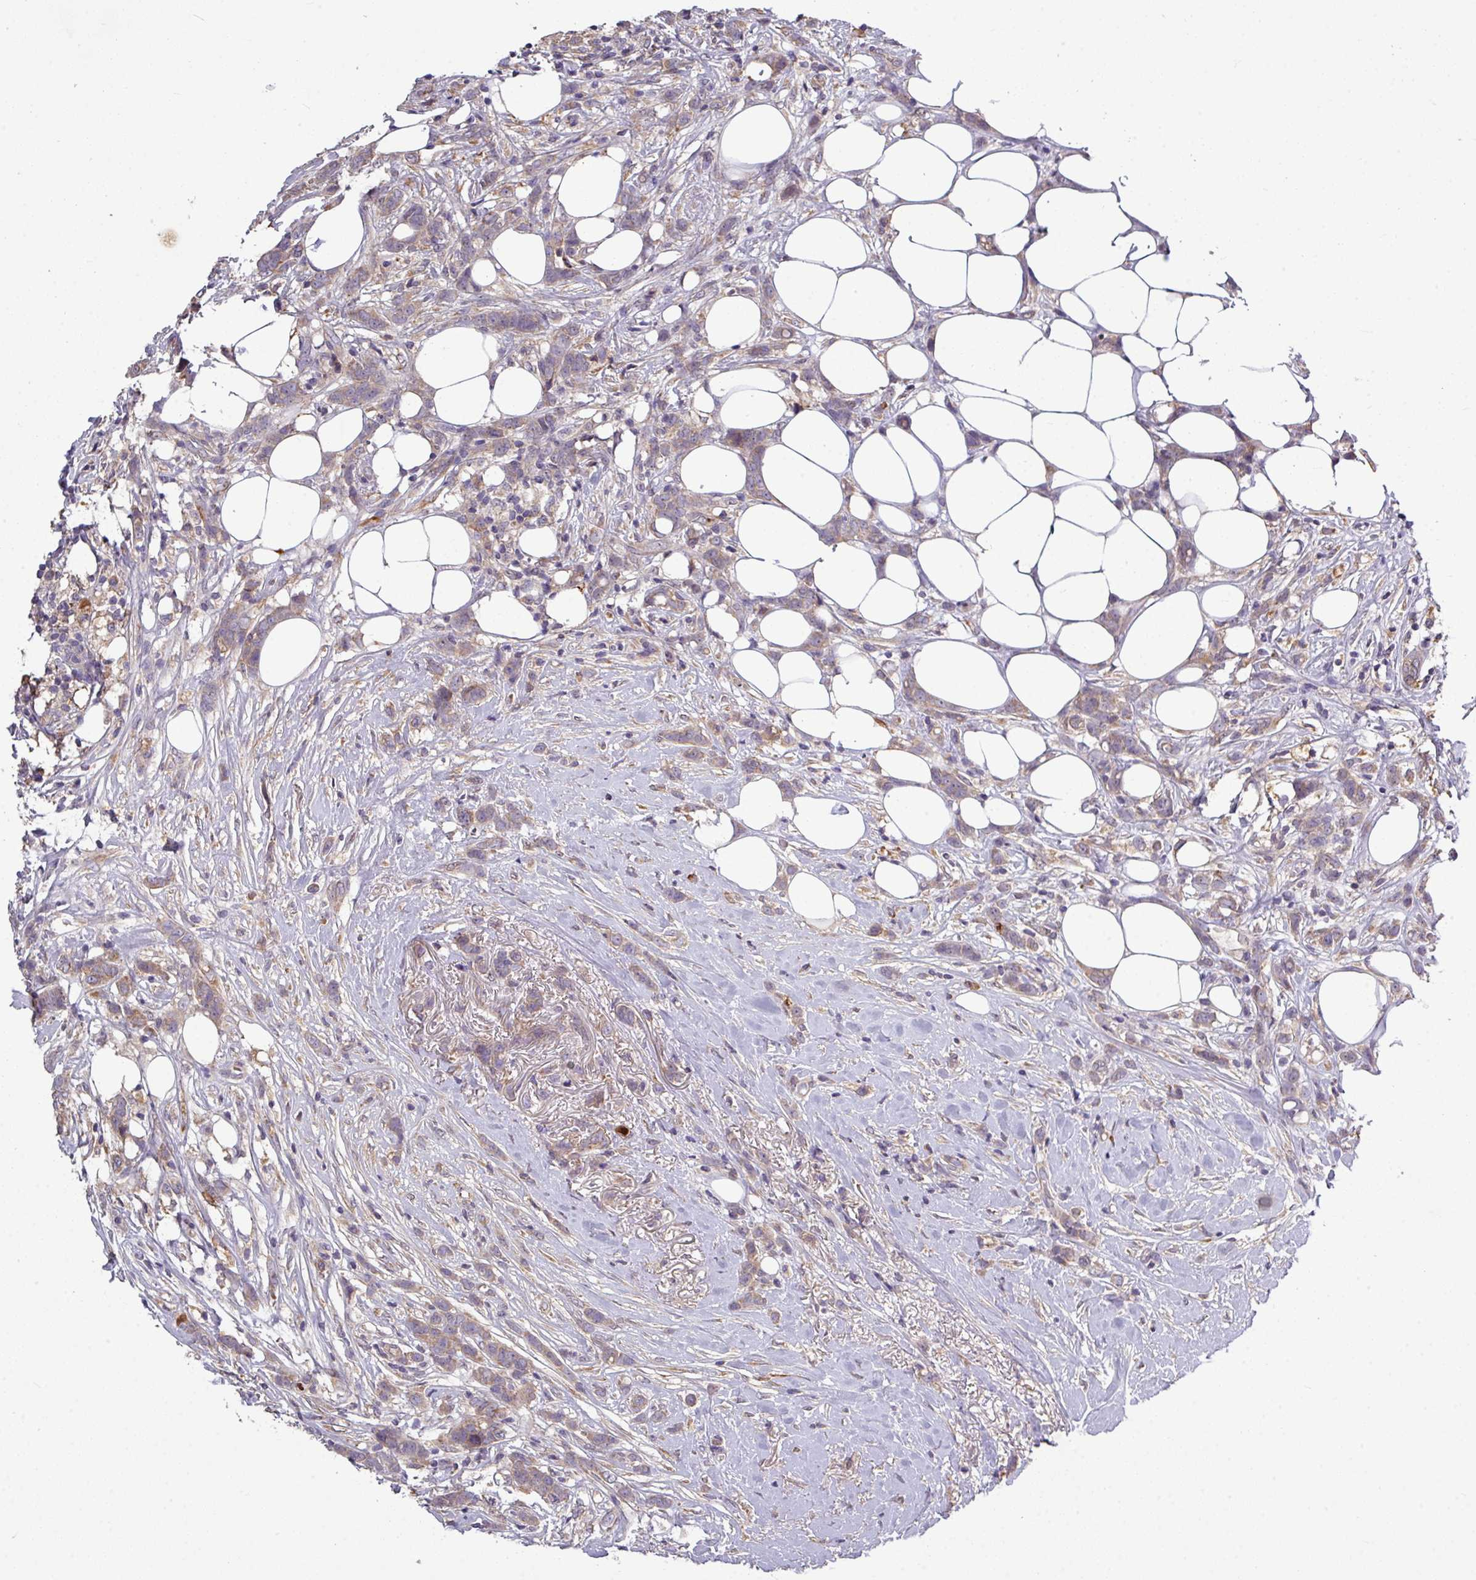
{"staining": {"intensity": "moderate", "quantity": ">75%", "location": "cytoplasmic/membranous"}, "tissue": "breast cancer", "cell_type": "Tumor cells", "image_type": "cancer", "snomed": [{"axis": "morphology", "description": "Duct carcinoma"}, {"axis": "topography", "description": "Breast"}], "caption": "Tumor cells exhibit medium levels of moderate cytoplasmic/membranous positivity in approximately >75% of cells in breast infiltrating ductal carcinoma.", "gene": "PAPLN", "patient": {"sex": "female", "age": 80}}